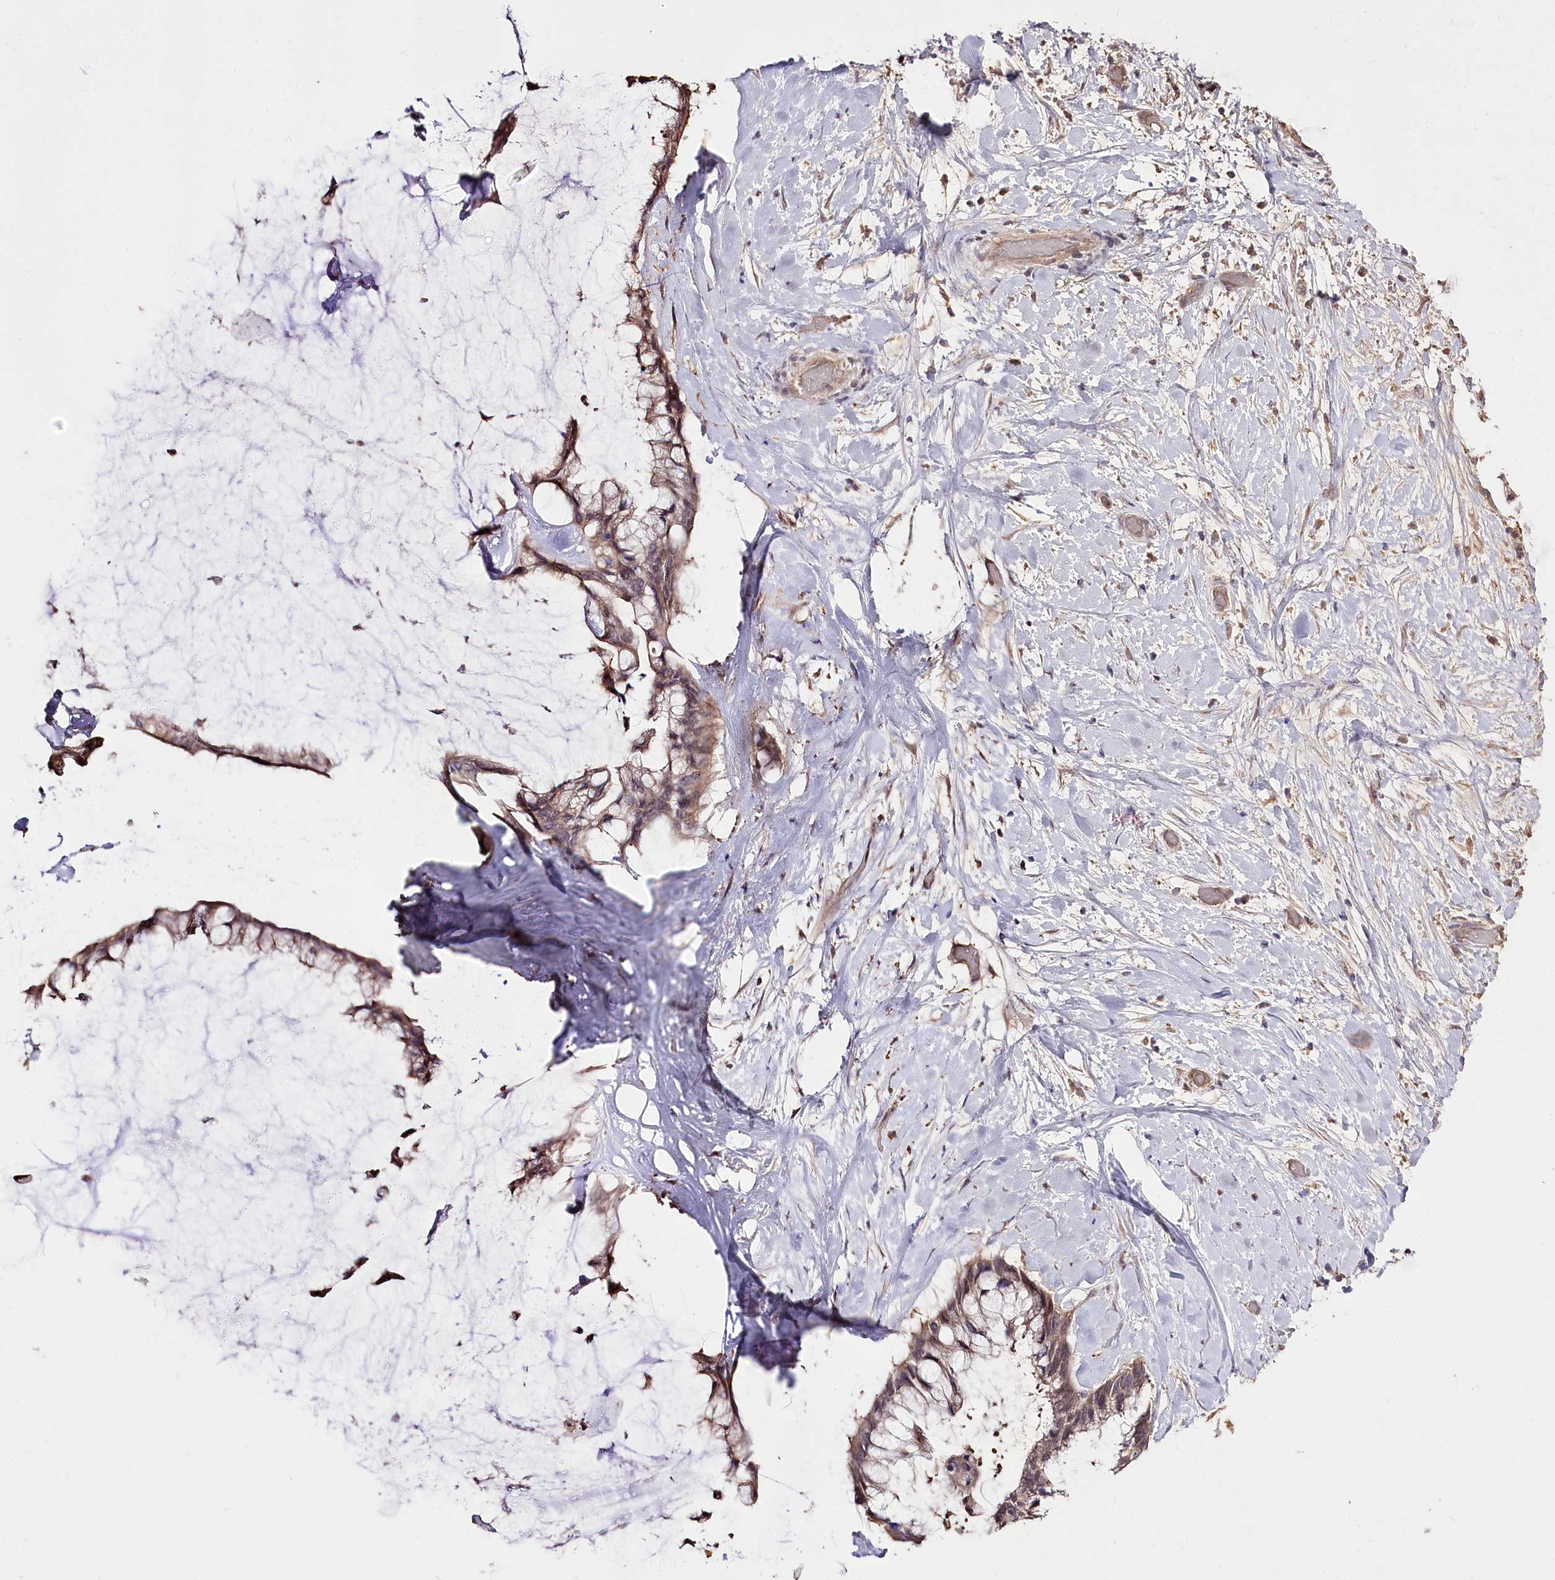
{"staining": {"intensity": "weak", "quantity": ">75%", "location": "cytoplasmic/membranous"}, "tissue": "ovarian cancer", "cell_type": "Tumor cells", "image_type": "cancer", "snomed": [{"axis": "morphology", "description": "Cystadenocarcinoma, mucinous, NOS"}, {"axis": "topography", "description": "Ovary"}], "caption": "Immunohistochemistry histopathology image of mucinous cystadenocarcinoma (ovarian) stained for a protein (brown), which shows low levels of weak cytoplasmic/membranous expression in approximately >75% of tumor cells.", "gene": "R3HDM2", "patient": {"sex": "female", "age": 39}}